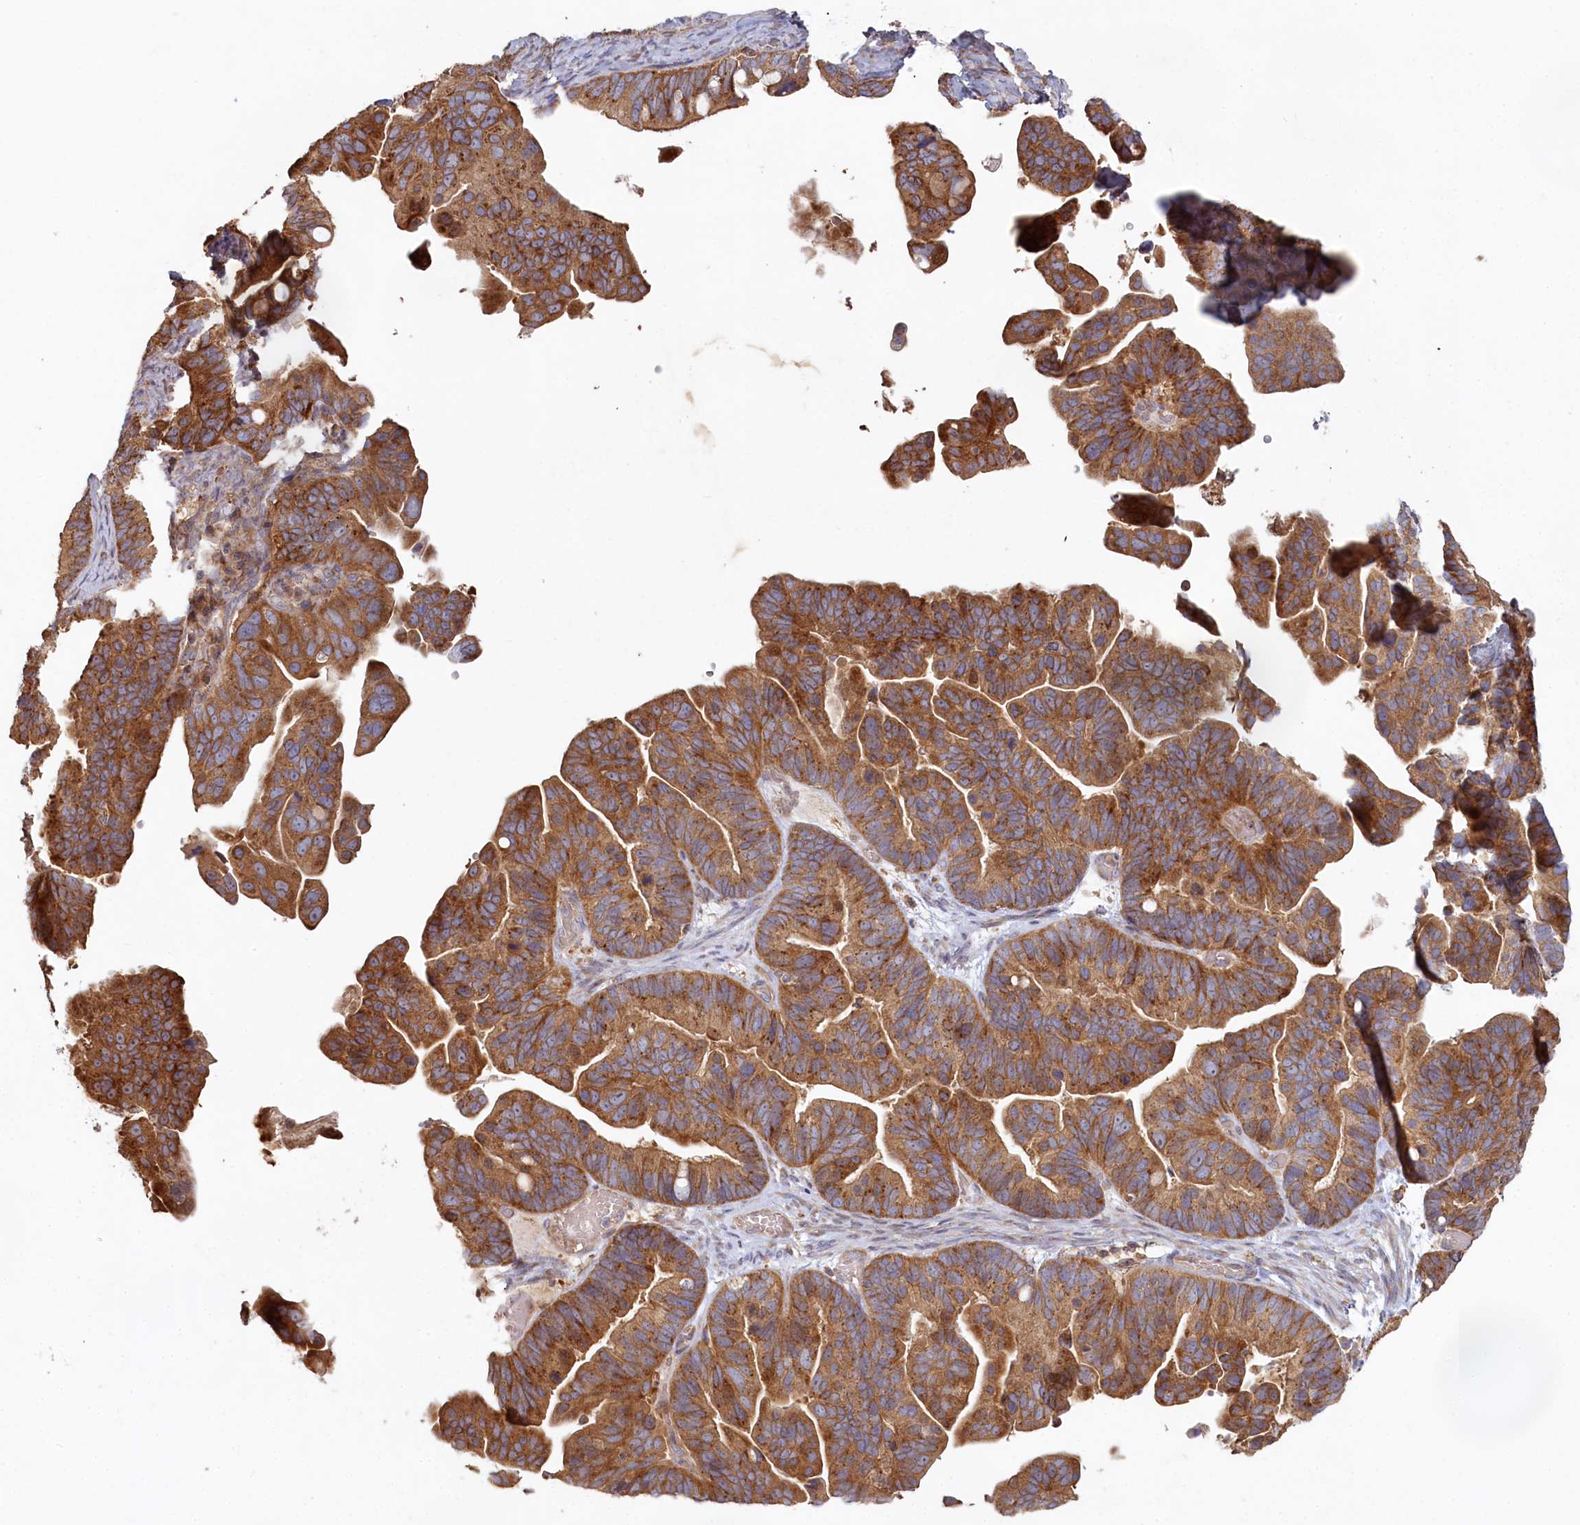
{"staining": {"intensity": "moderate", "quantity": ">75%", "location": "cytoplasmic/membranous"}, "tissue": "ovarian cancer", "cell_type": "Tumor cells", "image_type": "cancer", "snomed": [{"axis": "morphology", "description": "Cystadenocarcinoma, serous, NOS"}, {"axis": "topography", "description": "Ovary"}], "caption": "Tumor cells display moderate cytoplasmic/membranous expression in approximately >75% of cells in ovarian cancer (serous cystadenocarcinoma).", "gene": "HAL", "patient": {"sex": "female", "age": 56}}